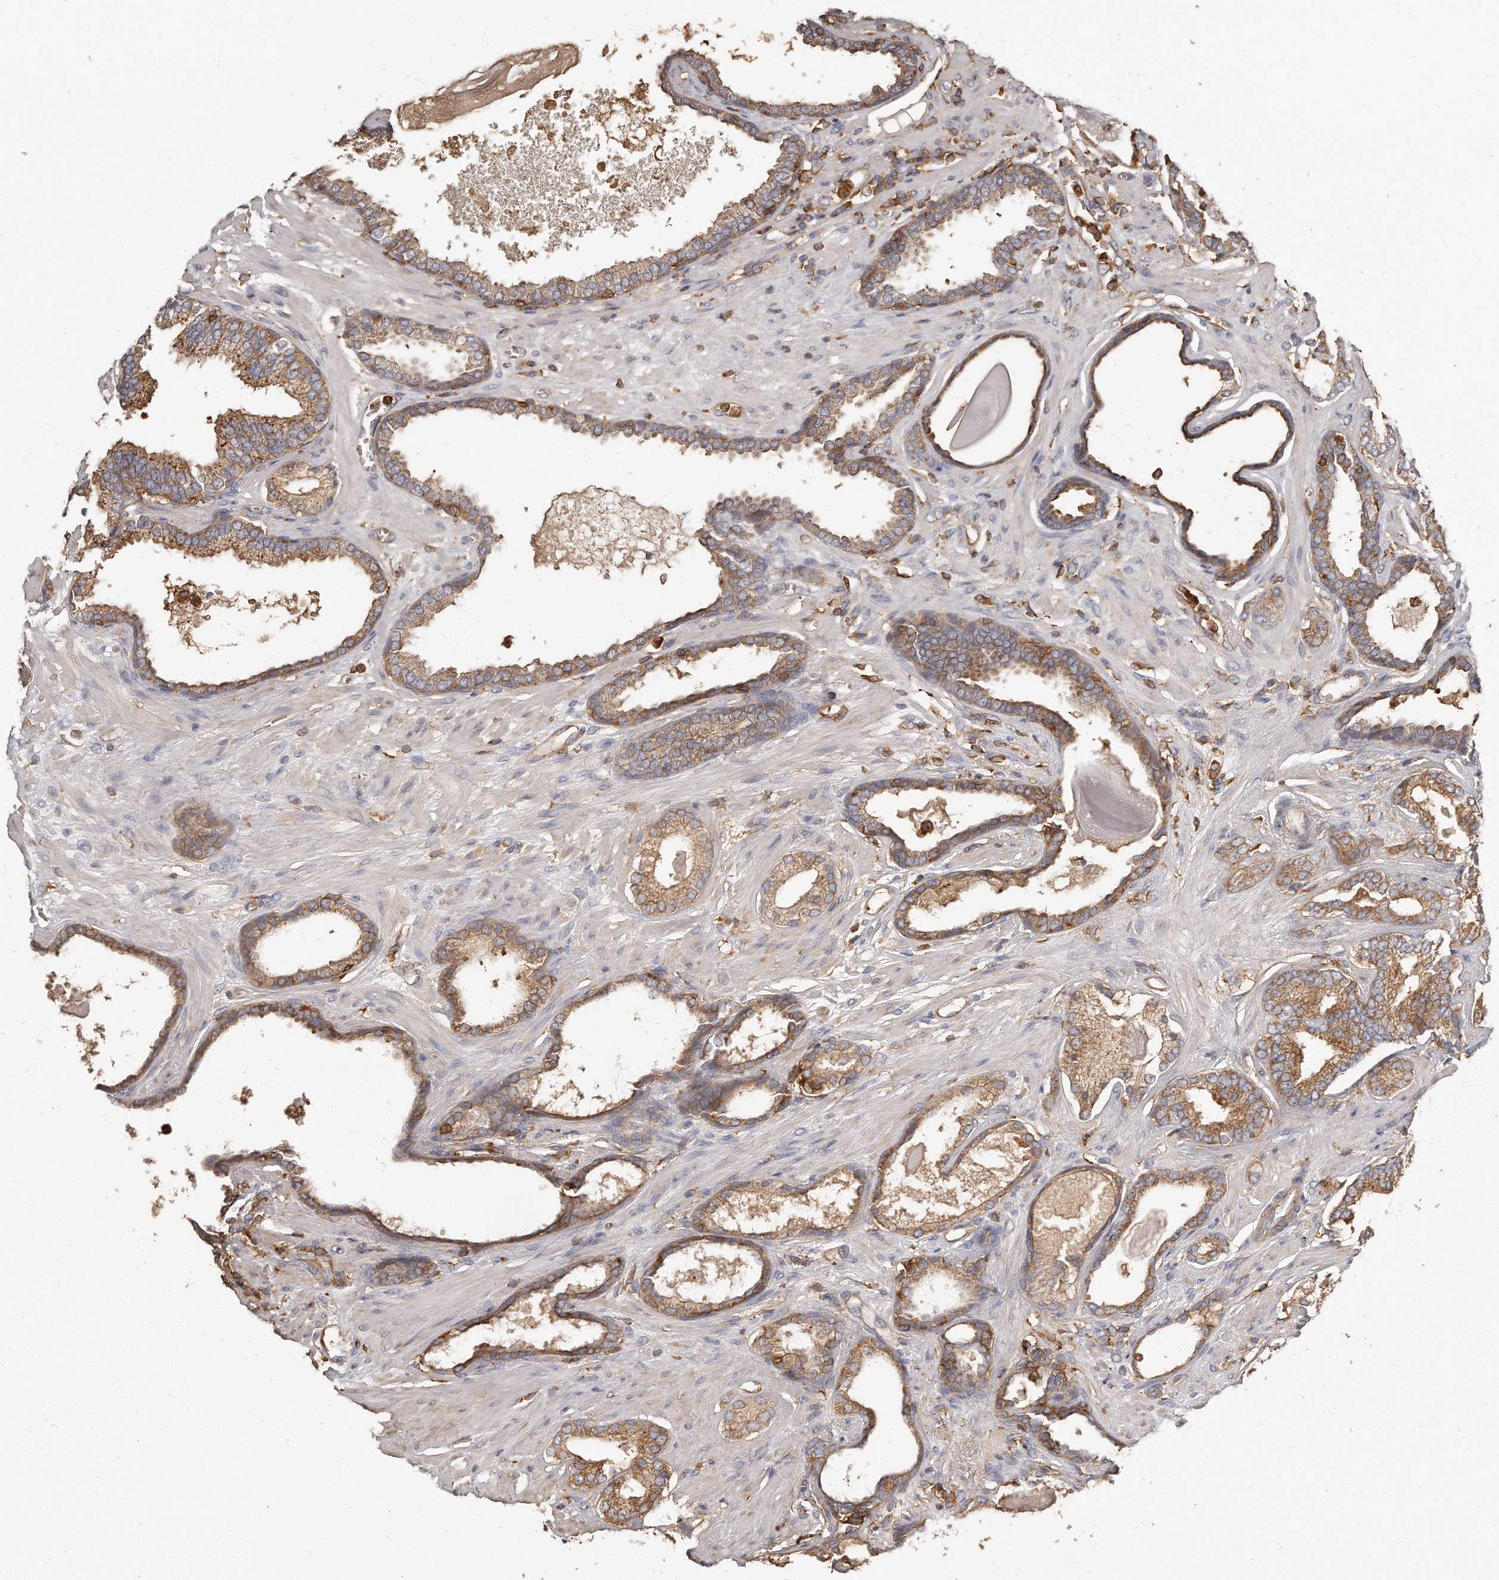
{"staining": {"intensity": "moderate", "quantity": ">75%", "location": "cytoplasmic/membranous"}, "tissue": "prostate cancer", "cell_type": "Tumor cells", "image_type": "cancer", "snomed": [{"axis": "morphology", "description": "Adenocarcinoma, Low grade"}, {"axis": "topography", "description": "Prostate"}], "caption": "Immunohistochemical staining of human prostate adenocarcinoma (low-grade) displays medium levels of moderate cytoplasmic/membranous expression in approximately >75% of tumor cells. (Stains: DAB in brown, nuclei in blue, Microscopy: brightfield microscopy at high magnification).", "gene": "CAP1", "patient": {"sex": "male", "age": 70}}